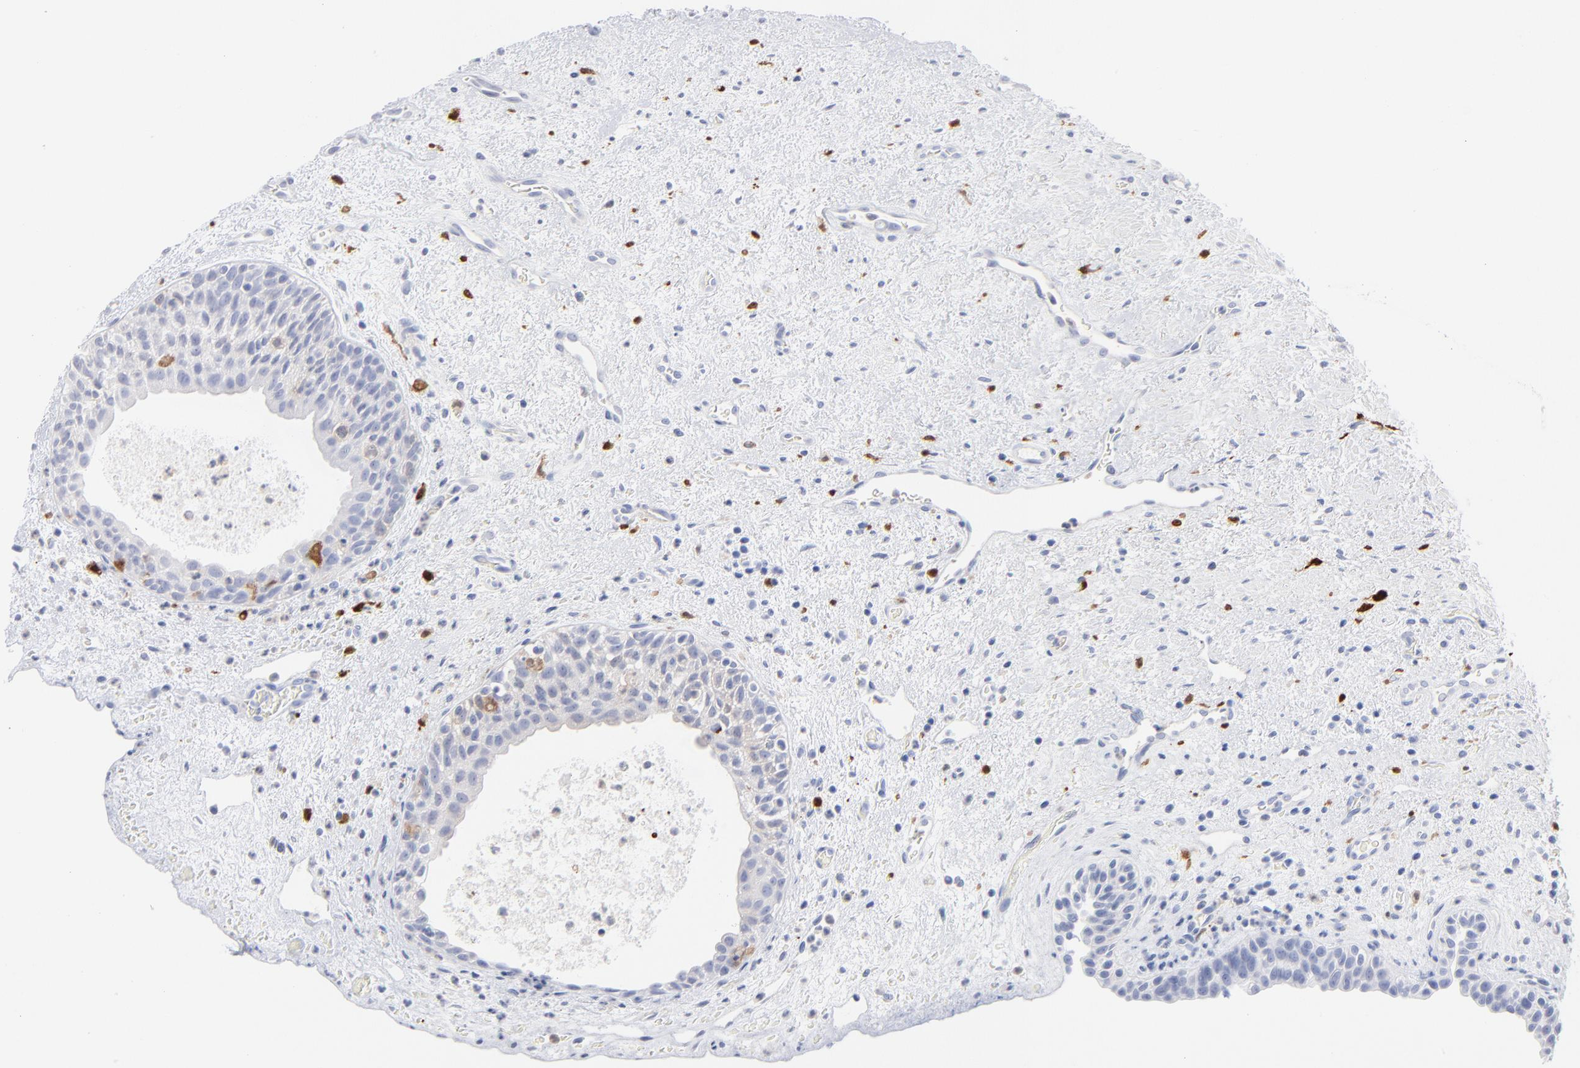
{"staining": {"intensity": "negative", "quantity": "none", "location": "none"}, "tissue": "urinary bladder", "cell_type": "Urothelial cells", "image_type": "normal", "snomed": [{"axis": "morphology", "description": "Normal tissue, NOS"}, {"axis": "topography", "description": "Urinary bladder"}], "caption": "Image shows no significant protein staining in urothelial cells of unremarkable urinary bladder. The staining is performed using DAB (3,3'-diaminobenzidine) brown chromogen with nuclei counter-stained in using hematoxylin.", "gene": "IFIT2", "patient": {"sex": "male", "age": 48}}